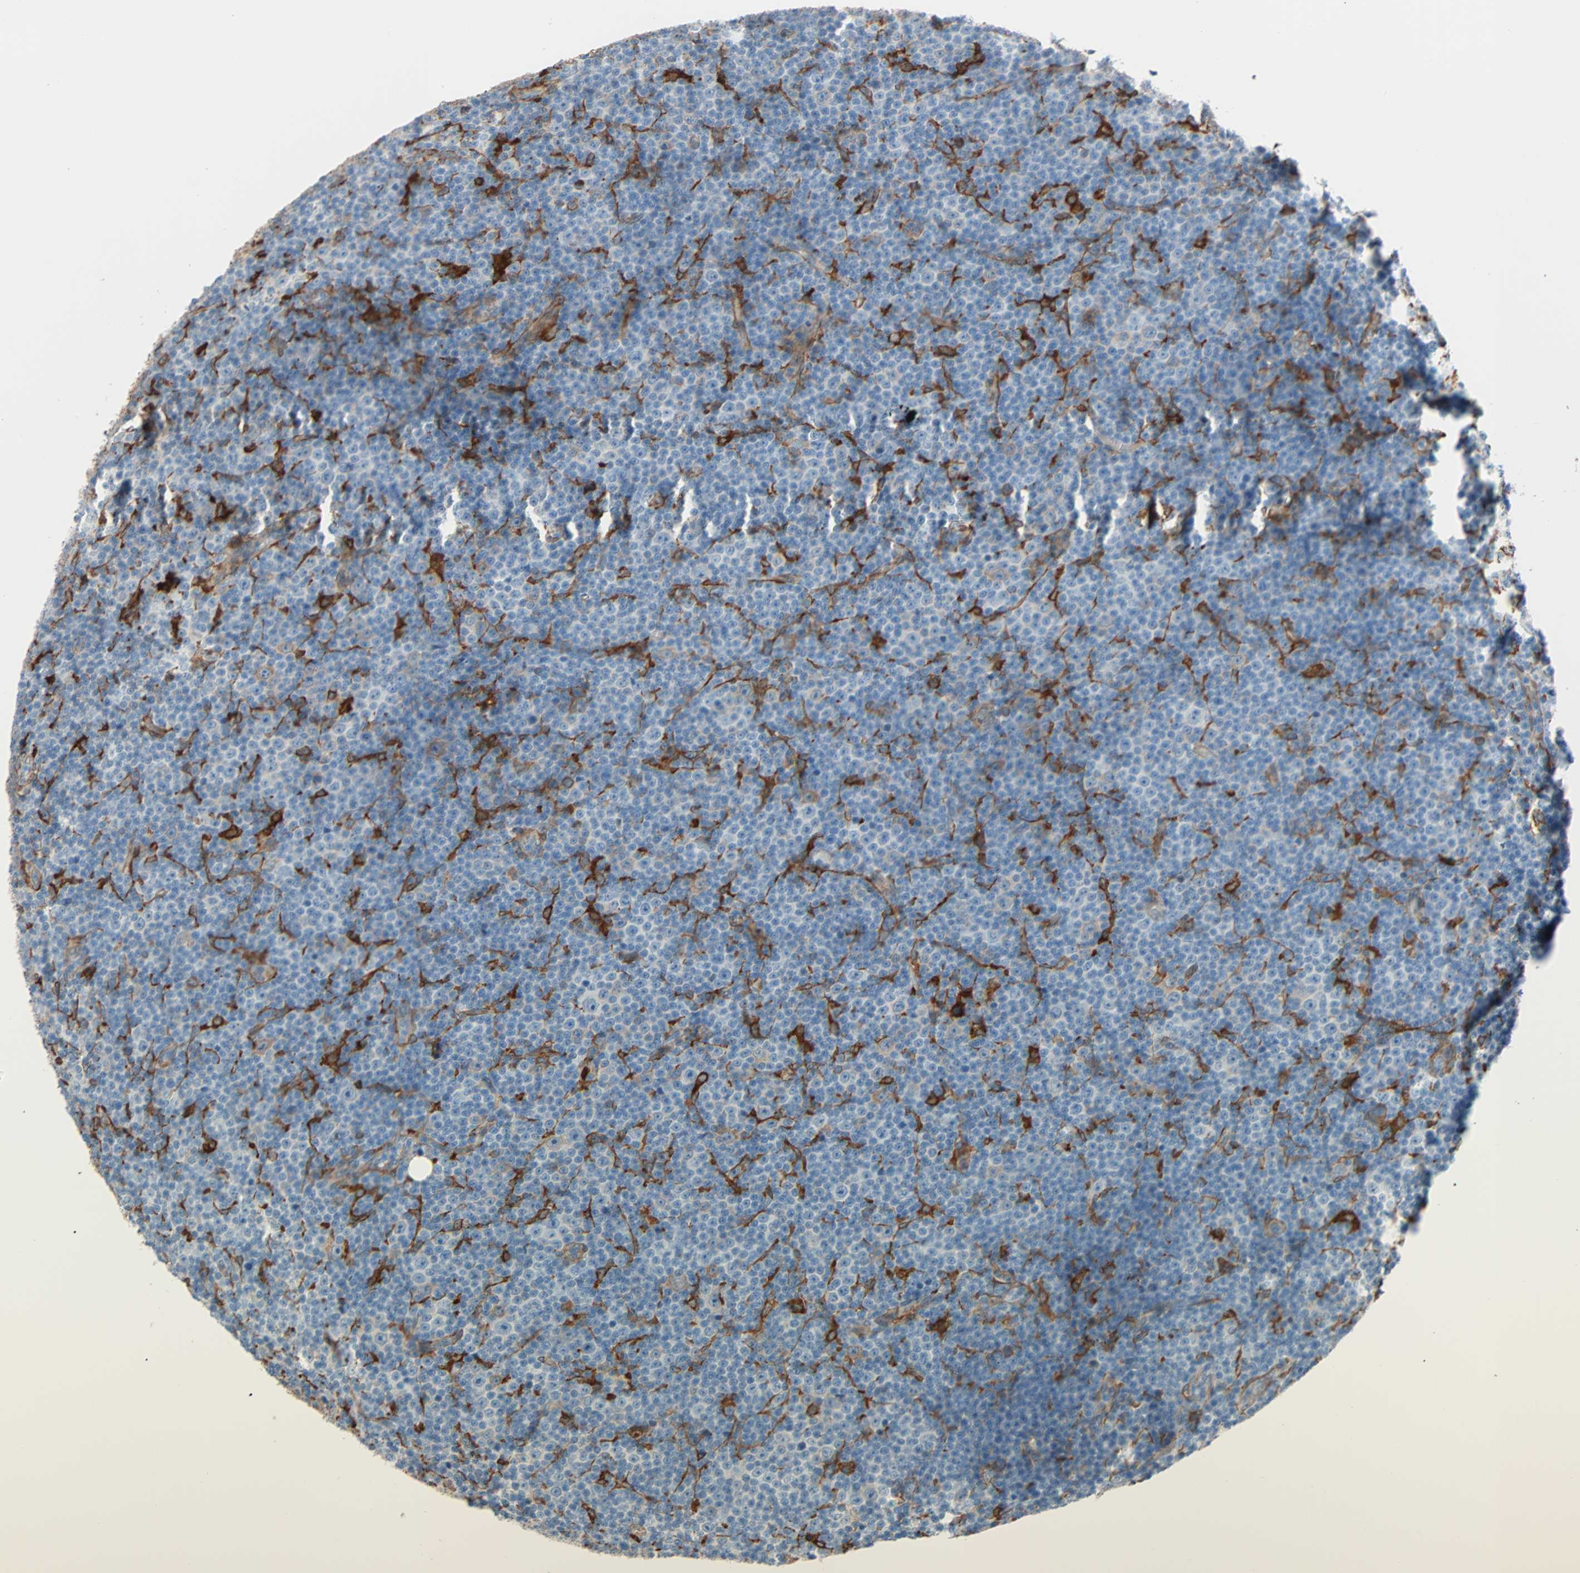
{"staining": {"intensity": "negative", "quantity": "none", "location": "none"}, "tissue": "lymphoma", "cell_type": "Tumor cells", "image_type": "cancer", "snomed": [{"axis": "morphology", "description": "Malignant lymphoma, non-Hodgkin's type, Low grade"}, {"axis": "topography", "description": "Lymph node"}], "caption": "Protein analysis of lymphoma demonstrates no significant positivity in tumor cells.", "gene": "EPB41L2", "patient": {"sex": "female", "age": 67}}